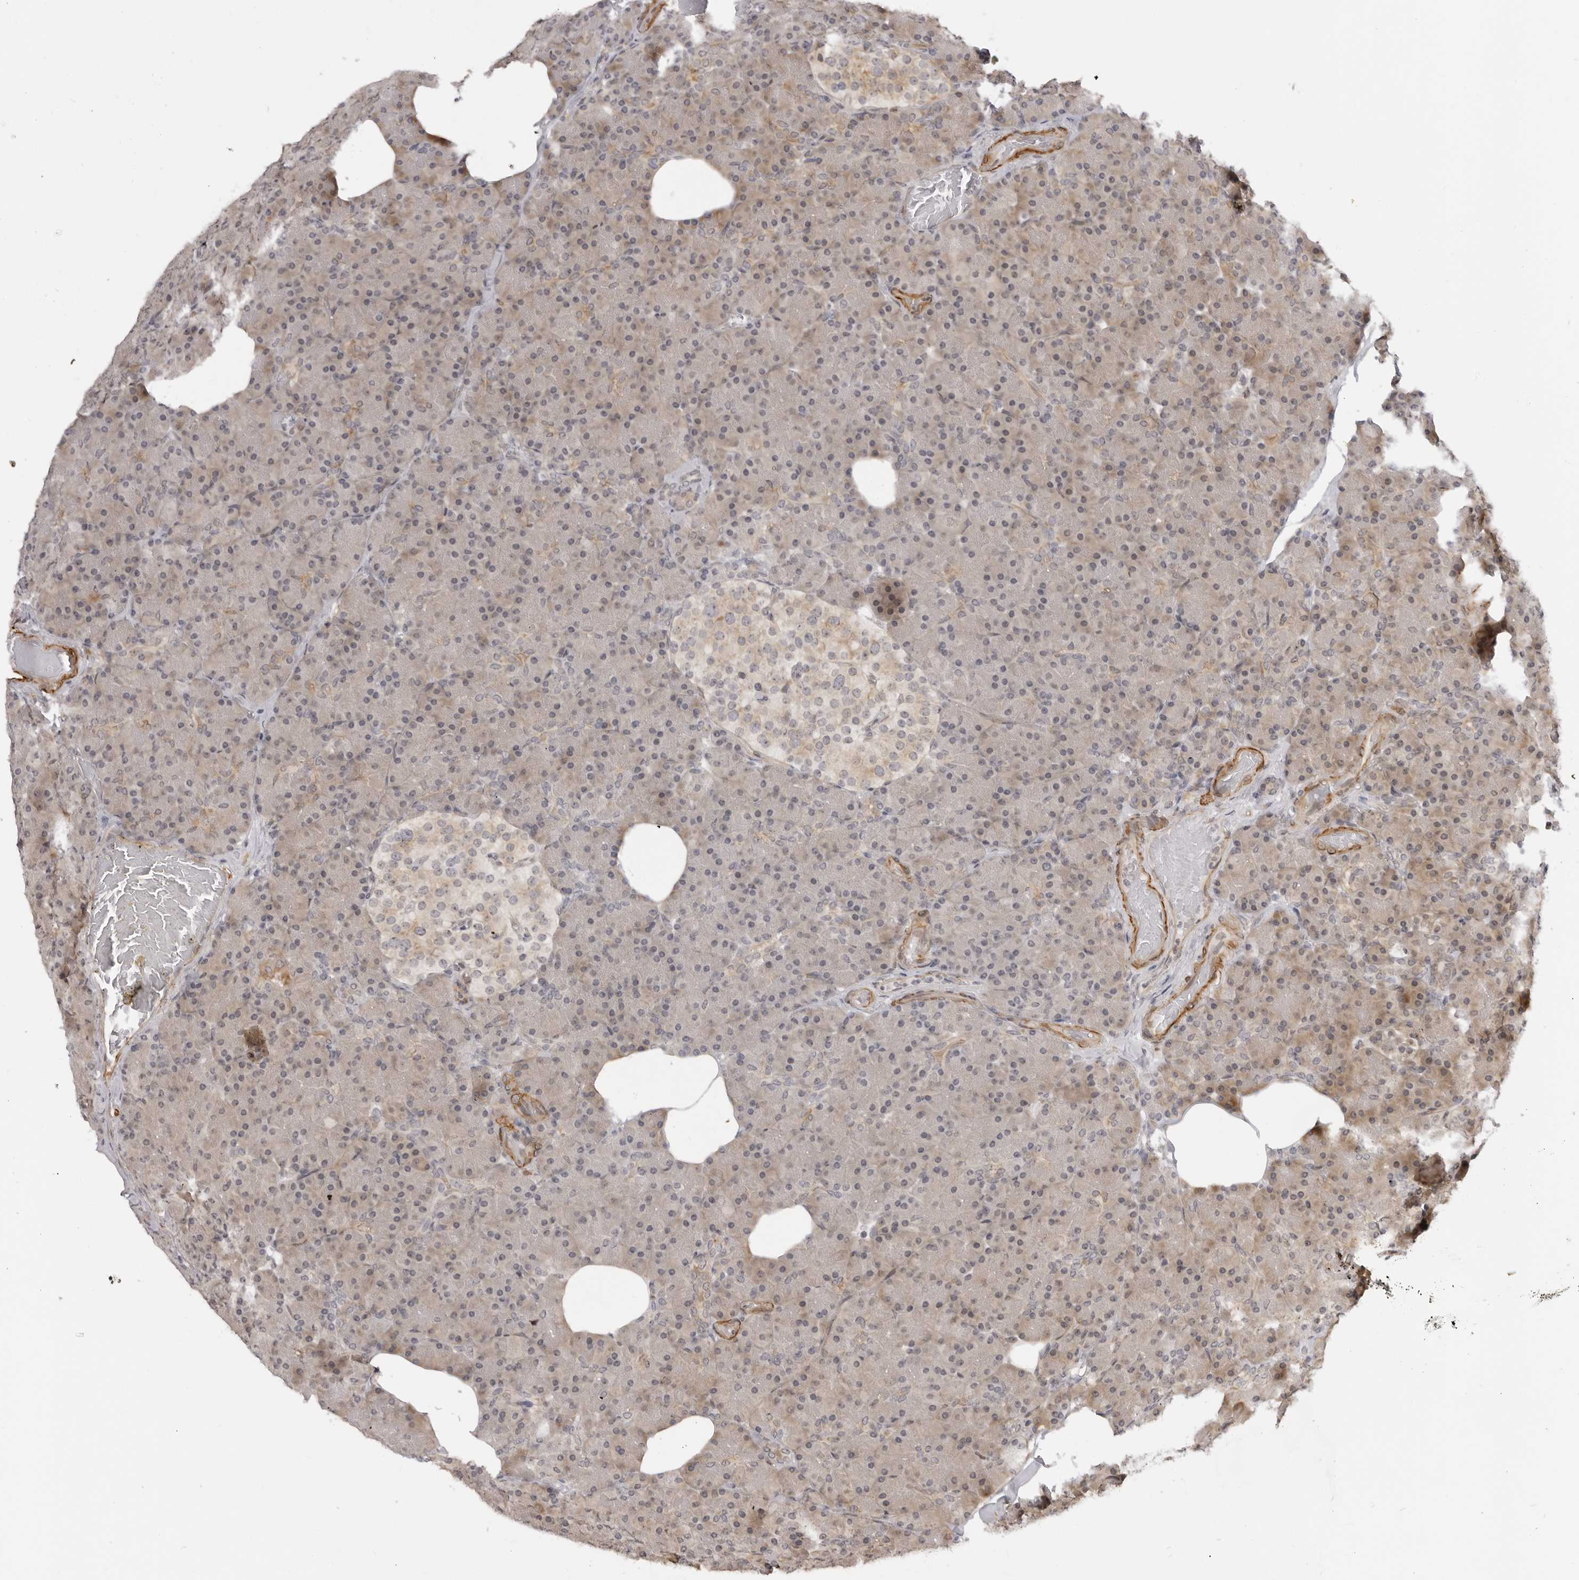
{"staining": {"intensity": "moderate", "quantity": ">75%", "location": "cytoplasmic/membranous"}, "tissue": "pancreas", "cell_type": "Exocrine glandular cells", "image_type": "normal", "snomed": [{"axis": "morphology", "description": "Normal tissue, NOS"}, {"axis": "topography", "description": "Pancreas"}], "caption": "IHC staining of unremarkable pancreas, which demonstrates medium levels of moderate cytoplasmic/membranous positivity in approximately >75% of exocrine glandular cells indicating moderate cytoplasmic/membranous protein positivity. The staining was performed using DAB (brown) for protein detection and nuclei were counterstained in hematoxylin (blue).", "gene": "SRGAP2", "patient": {"sex": "female", "age": 43}}